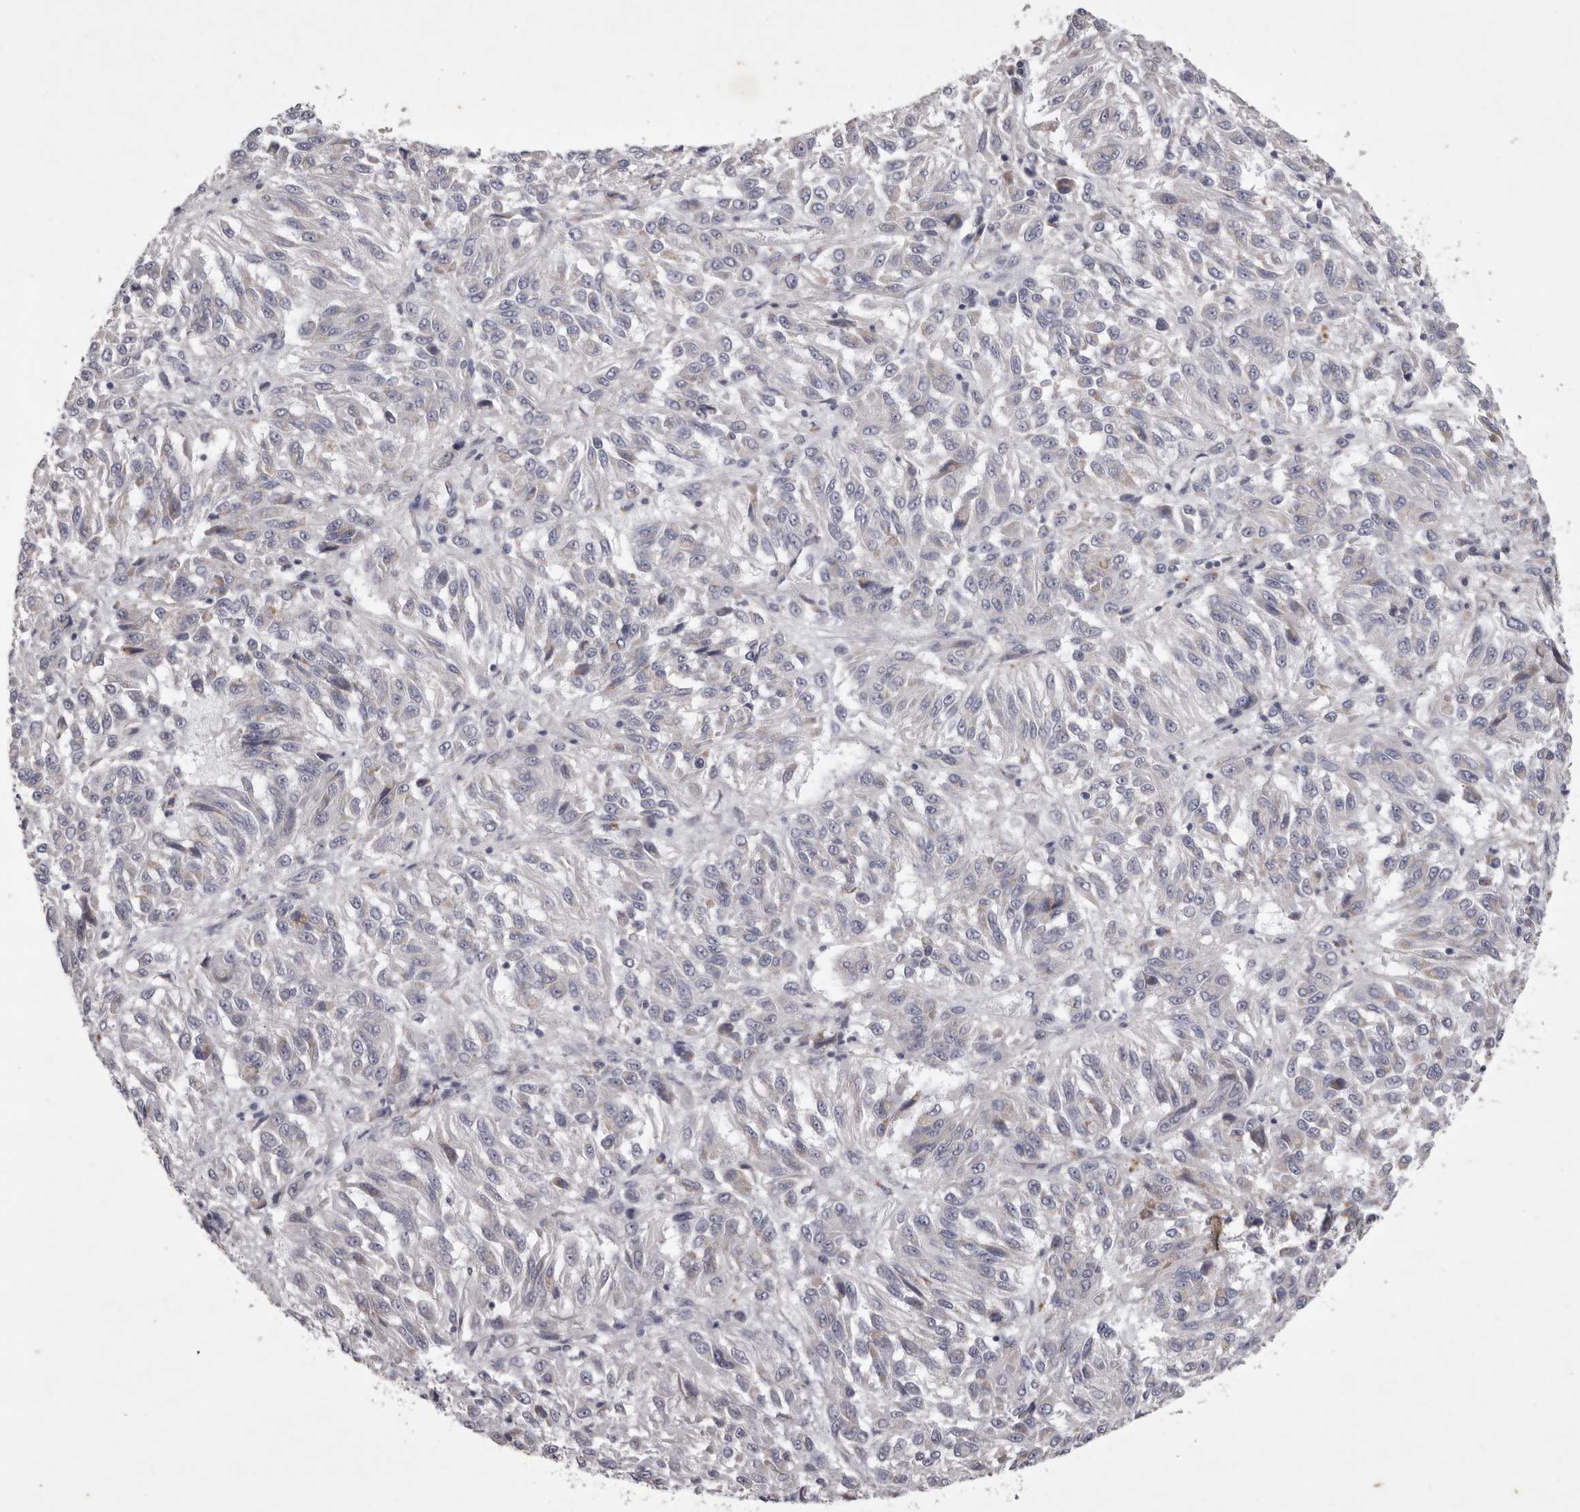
{"staining": {"intensity": "negative", "quantity": "none", "location": "none"}, "tissue": "melanoma", "cell_type": "Tumor cells", "image_type": "cancer", "snomed": [{"axis": "morphology", "description": "Malignant melanoma, Metastatic site"}, {"axis": "topography", "description": "Lung"}], "caption": "The micrograph demonstrates no staining of tumor cells in melanoma. Nuclei are stained in blue.", "gene": "NKAIN4", "patient": {"sex": "male", "age": 64}}